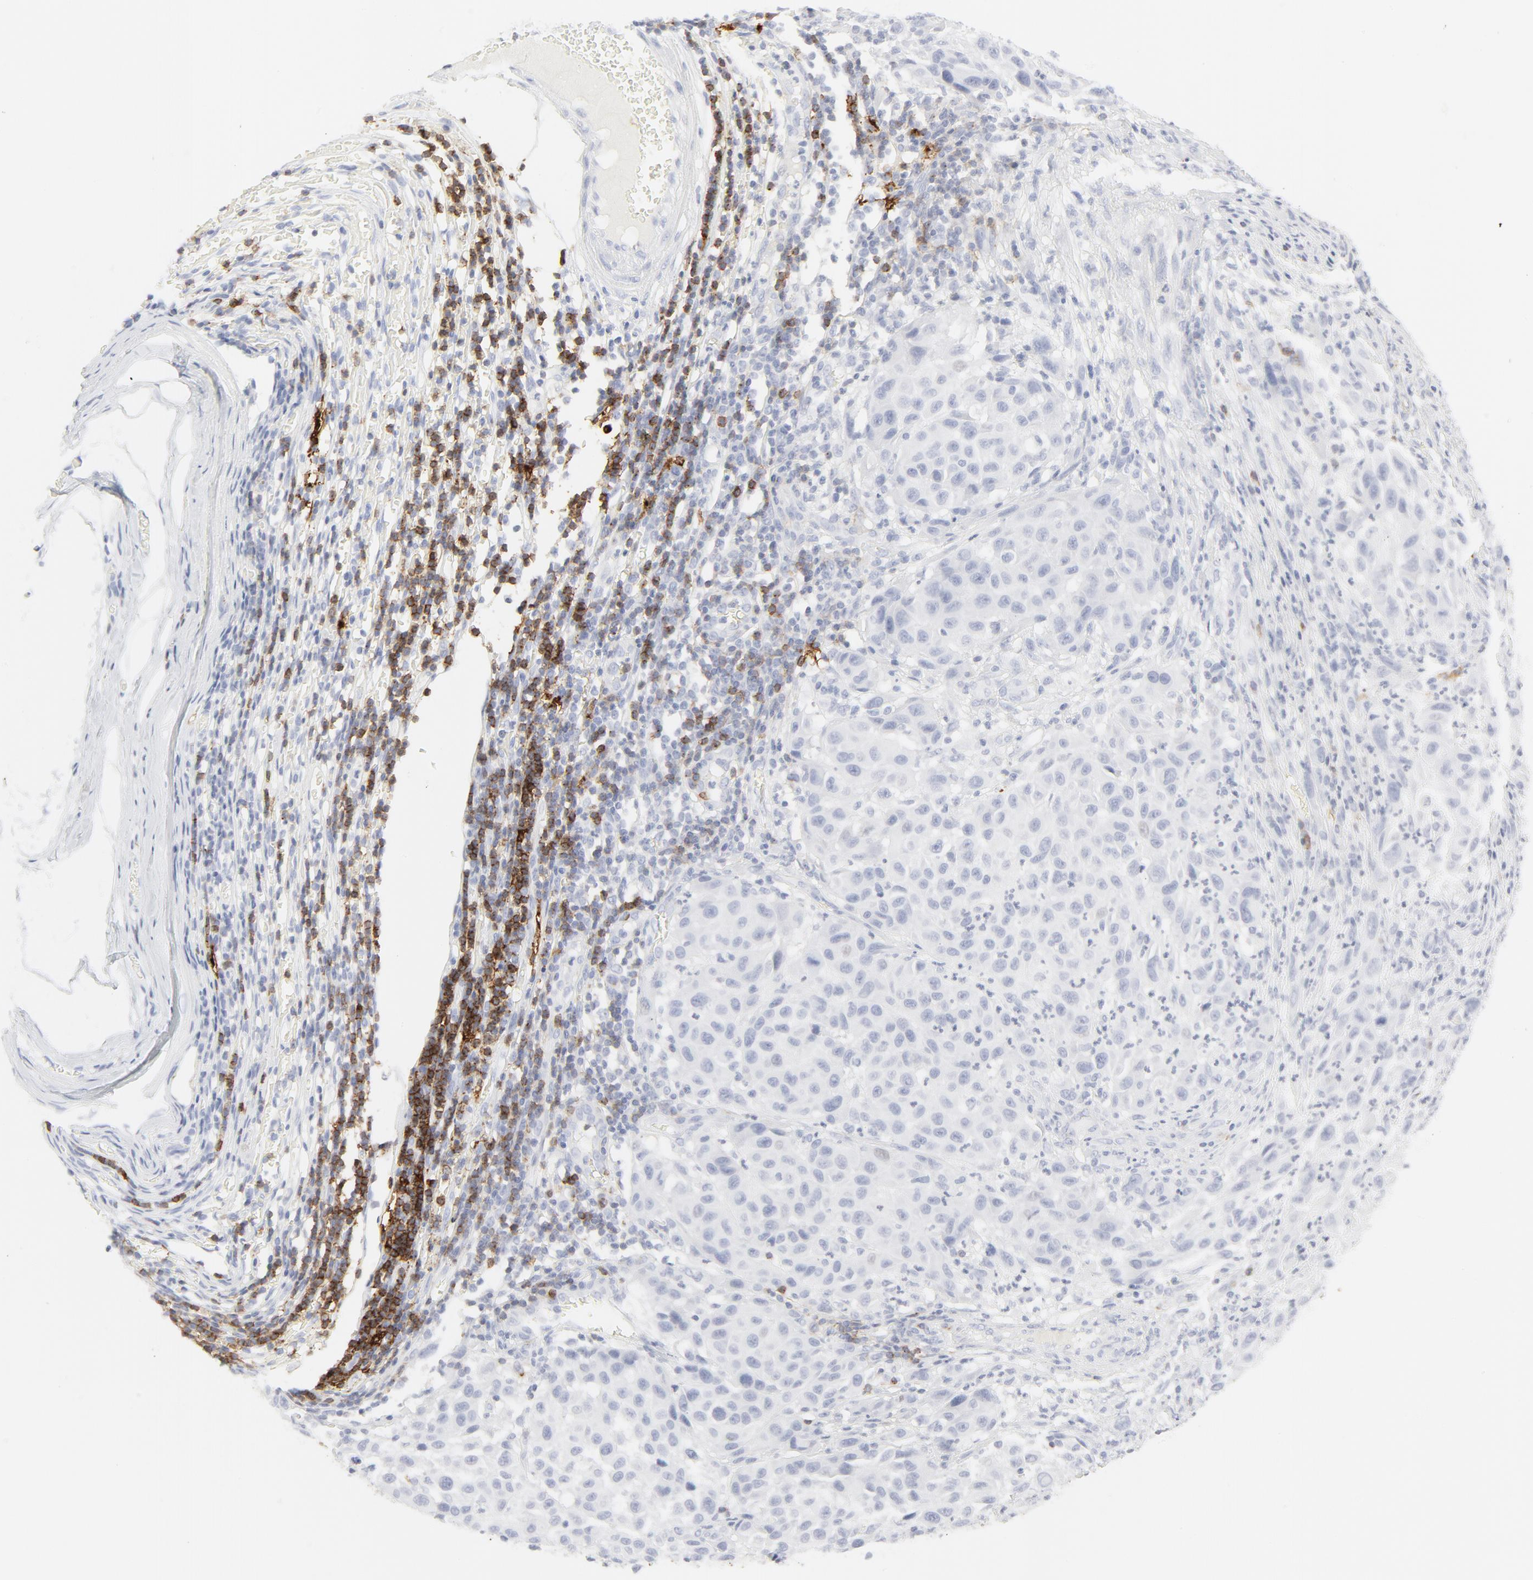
{"staining": {"intensity": "negative", "quantity": "none", "location": "none"}, "tissue": "melanoma", "cell_type": "Tumor cells", "image_type": "cancer", "snomed": [{"axis": "morphology", "description": "Malignant melanoma, Metastatic site"}, {"axis": "topography", "description": "Lymph node"}], "caption": "Melanoma was stained to show a protein in brown. There is no significant expression in tumor cells.", "gene": "CCR7", "patient": {"sex": "male", "age": 61}}